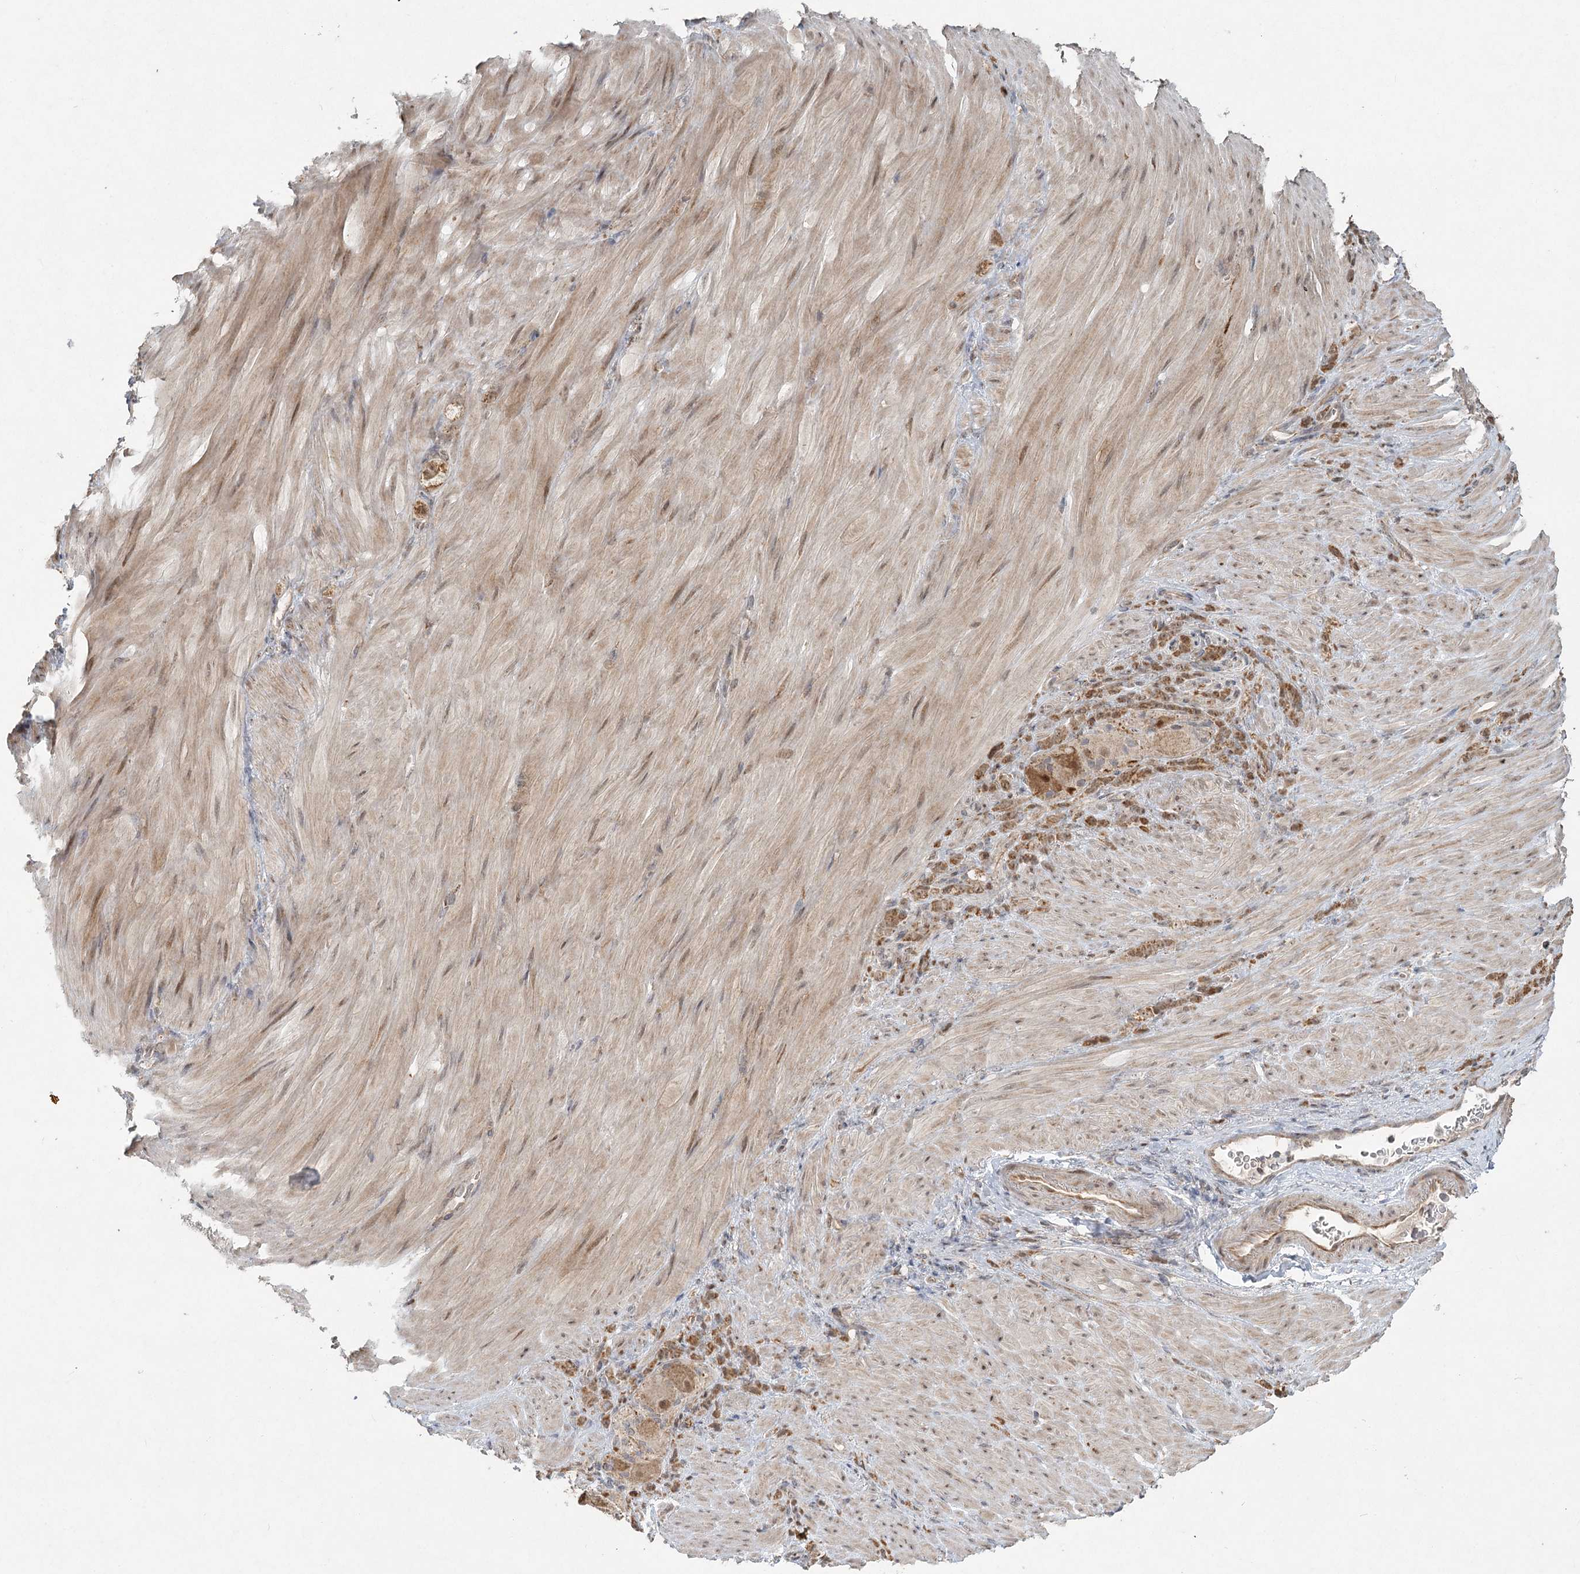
{"staining": {"intensity": "moderate", "quantity": ">75%", "location": "cytoplasmic/membranous"}, "tissue": "stomach cancer", "cell_type": "Tumor cells", "image_type": "cancer", "snomed": [{"axis": "morphology", "description": "Normal tissue, NOS"}, {"axis": "morphology", "description": "Adenocarcinoma, NOS"}, {"axis": "topography", "description": "Stomach"}], "caption": "Immunohistochemical staining of human stomach cancer demonstrates moderate cytoplasmic/membranous protein expression in approximately >75% of tumor cells. The protein is shown in brown color, while the nuclei are stained blue.", "gene": "LACTB", "patient": {"sex": "male", "age": 82}}